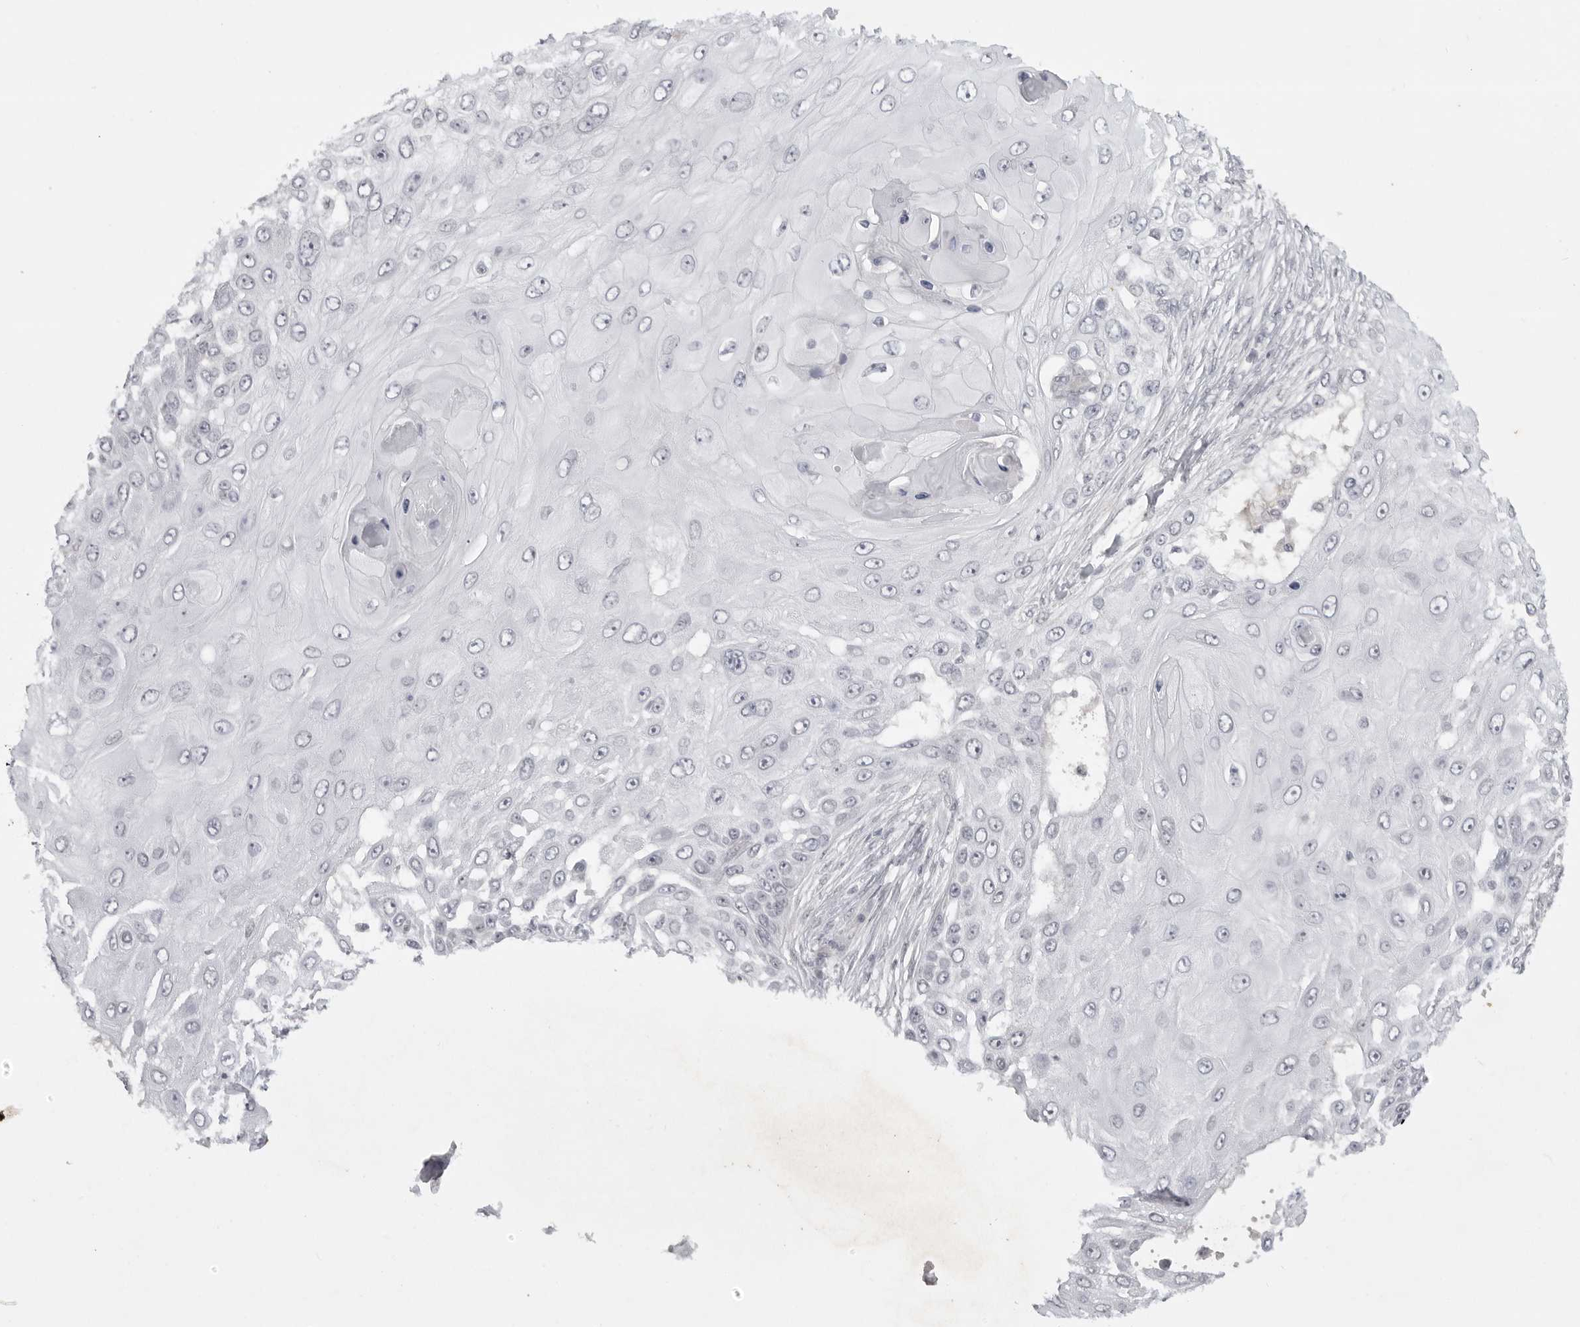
{"staining": {"intensity": "negative", "quantity": "none", "location": "none"}, "tissue": "skin cancer", "cell_type": "Tumor cells", "image_type": "cancer", "snomed": [{"axis": "morphology", "description": "Squamous cell carcinoma, NOS"}, {"axis": "topography", "description": "Skin"}], "caption": "Tumor cells are negative for protein expression in human skin squamous cell carcinoma.", "gene": "TCTN3", "patient": {"sex": "female", "age": 44}}